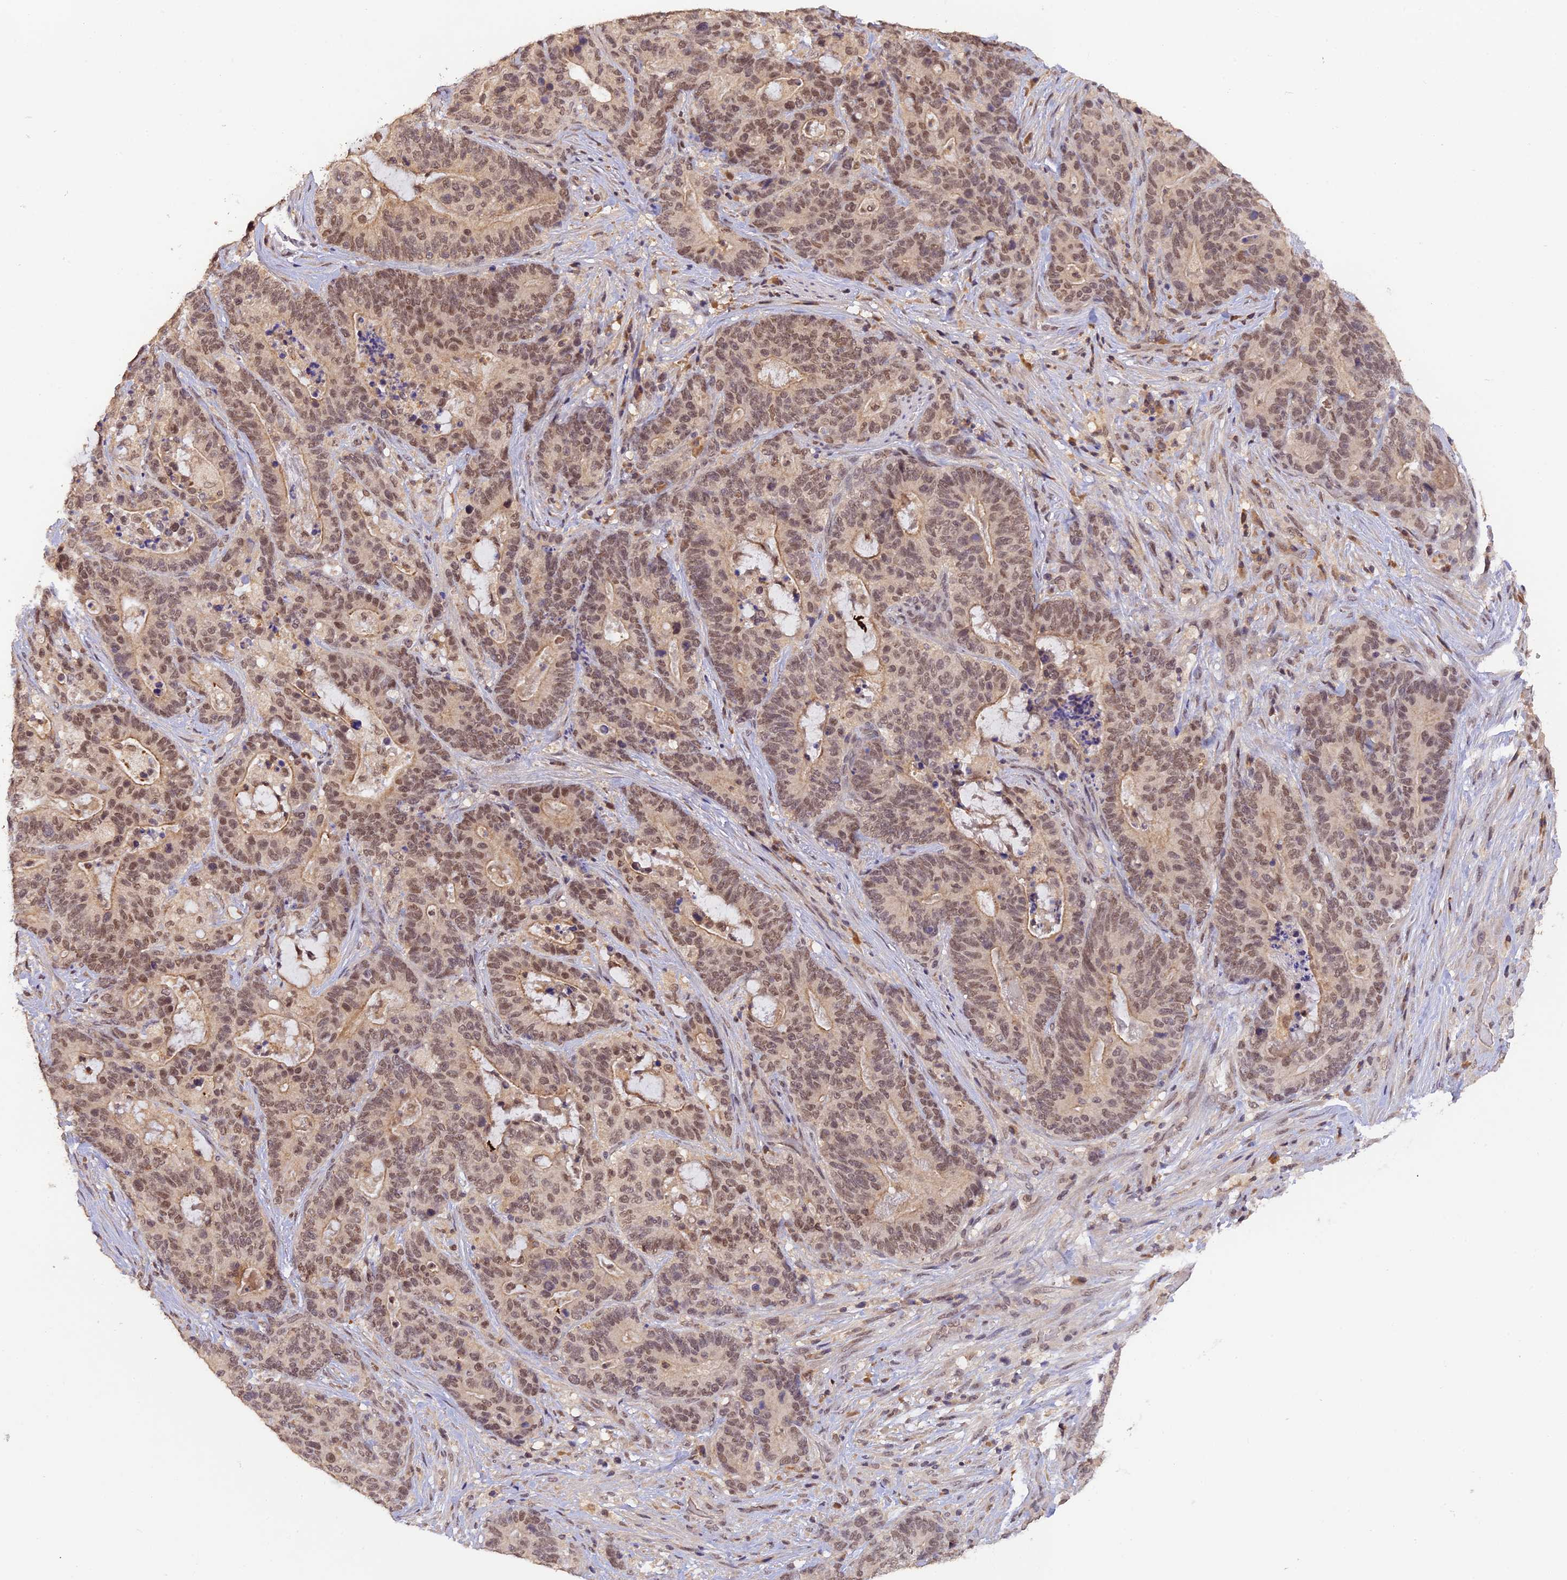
{"staining": {"intensity": "moderate", "quantity": ">75%", "location": "nuclear"}, "tissue": "stomach cancer", "cell_type": "Tumor cells", "image_type": "cancer", "snomed": [{"axis": "morphology", "description": "Normal tissue, NOS"}, {"axis": "morphology", "description": "Adenocarcinoma, NOS"}, {"axis": "topography", "description": "Stomach"}], "caption": "Immunohistochemical staining of human stomach cancer (adenocarcinoma) displays moderate nuclear protein expression in approximately >75% of tumor cells. (DAB (3,3'-diaminobenzidine) = brown stain, brightfield microscopy at high magnification).", "gene": "ZNF436", "patient": {"sex": "female", "age": 64}}